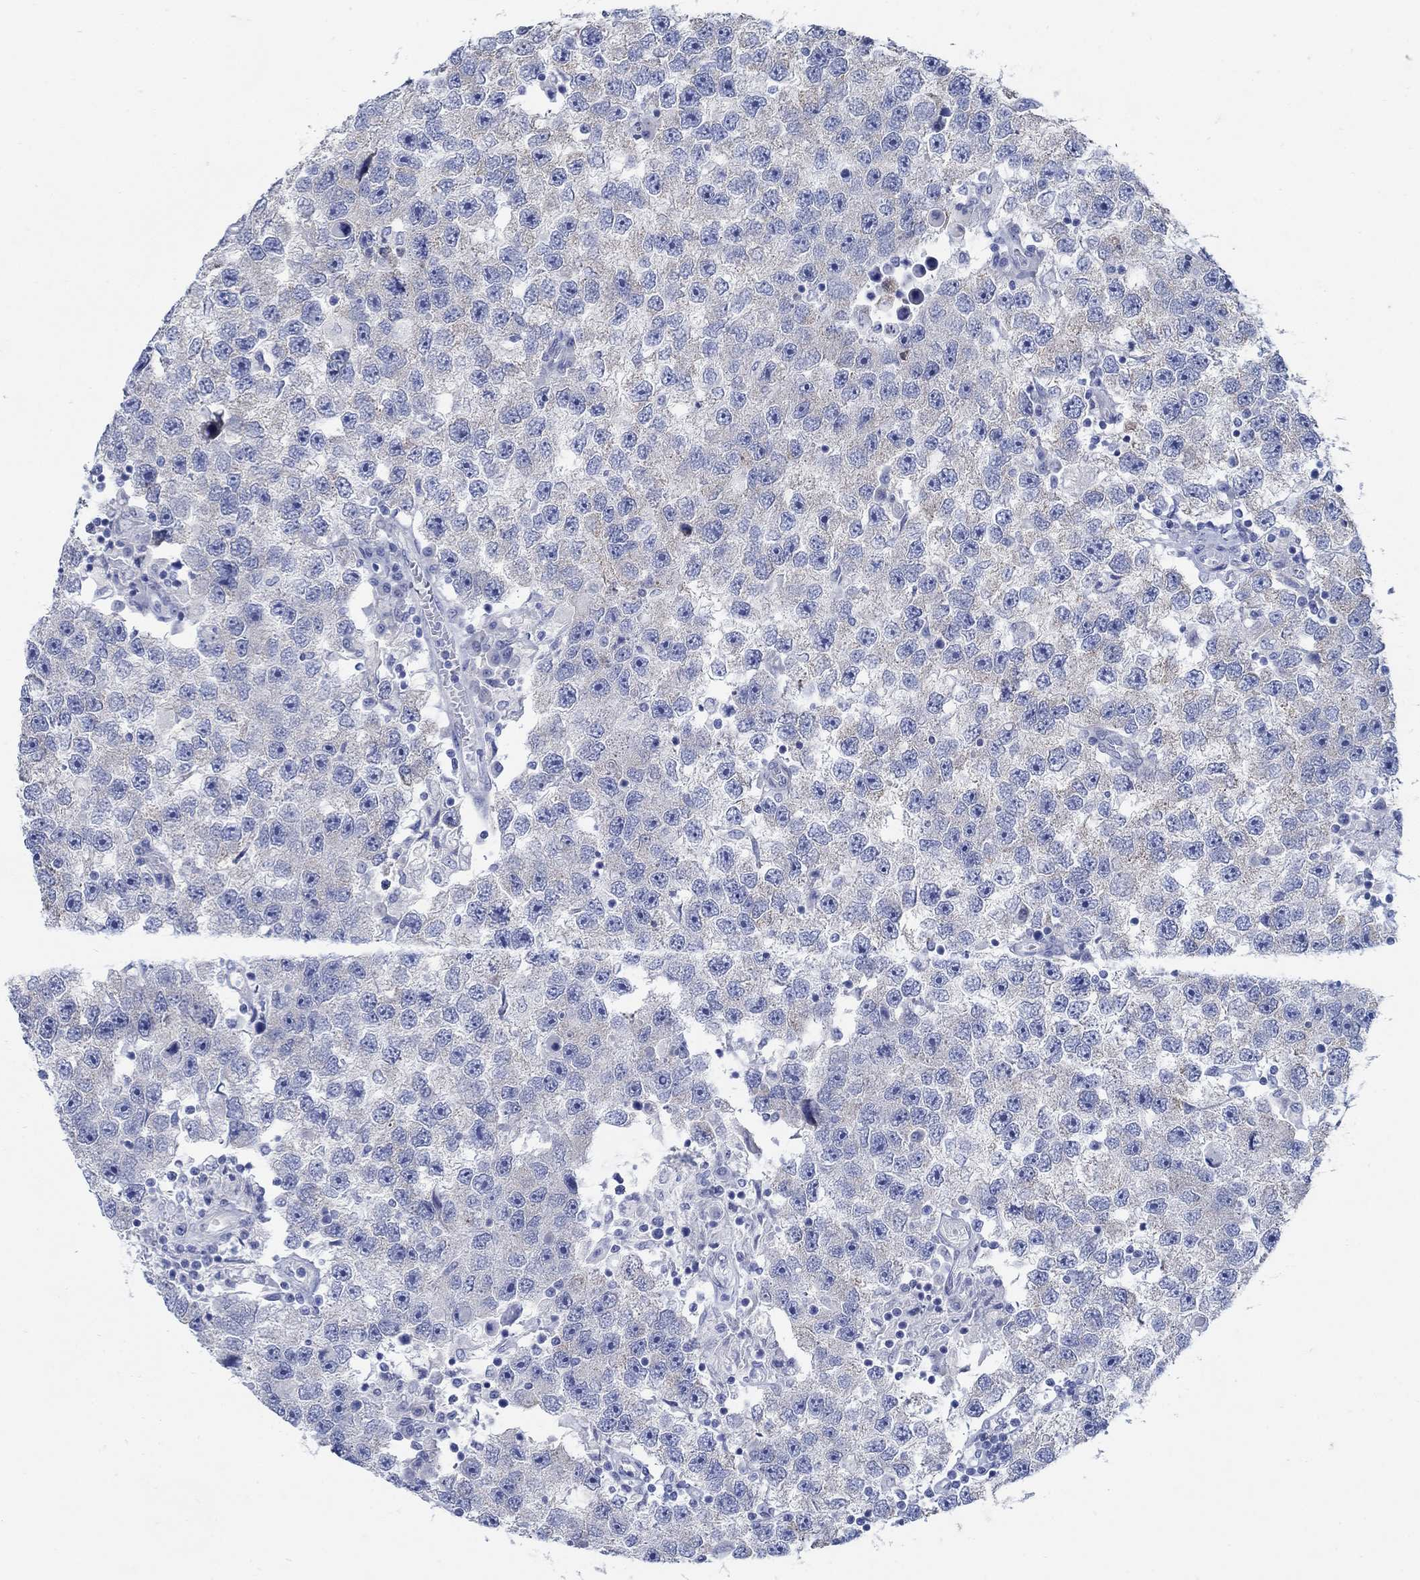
{"staining": {"intensity": "negative", "quantity": "none", "location": "none"}, "tissue": "testis cancer", "cell_type": "Tumor cells", "image_type": "cancer", "snomed": [{"axis": "morphology", "description": "Seminoma, NOS"}, {"axis": "topography", "description": "Testis"}], "caption": "Human testis seminoma stained for a protein using immunohistochemistry (IHC) shows no staining in tumor cells.", "gene": "ZDHHC14", "patient": {"sex": "male", "age": 26}}